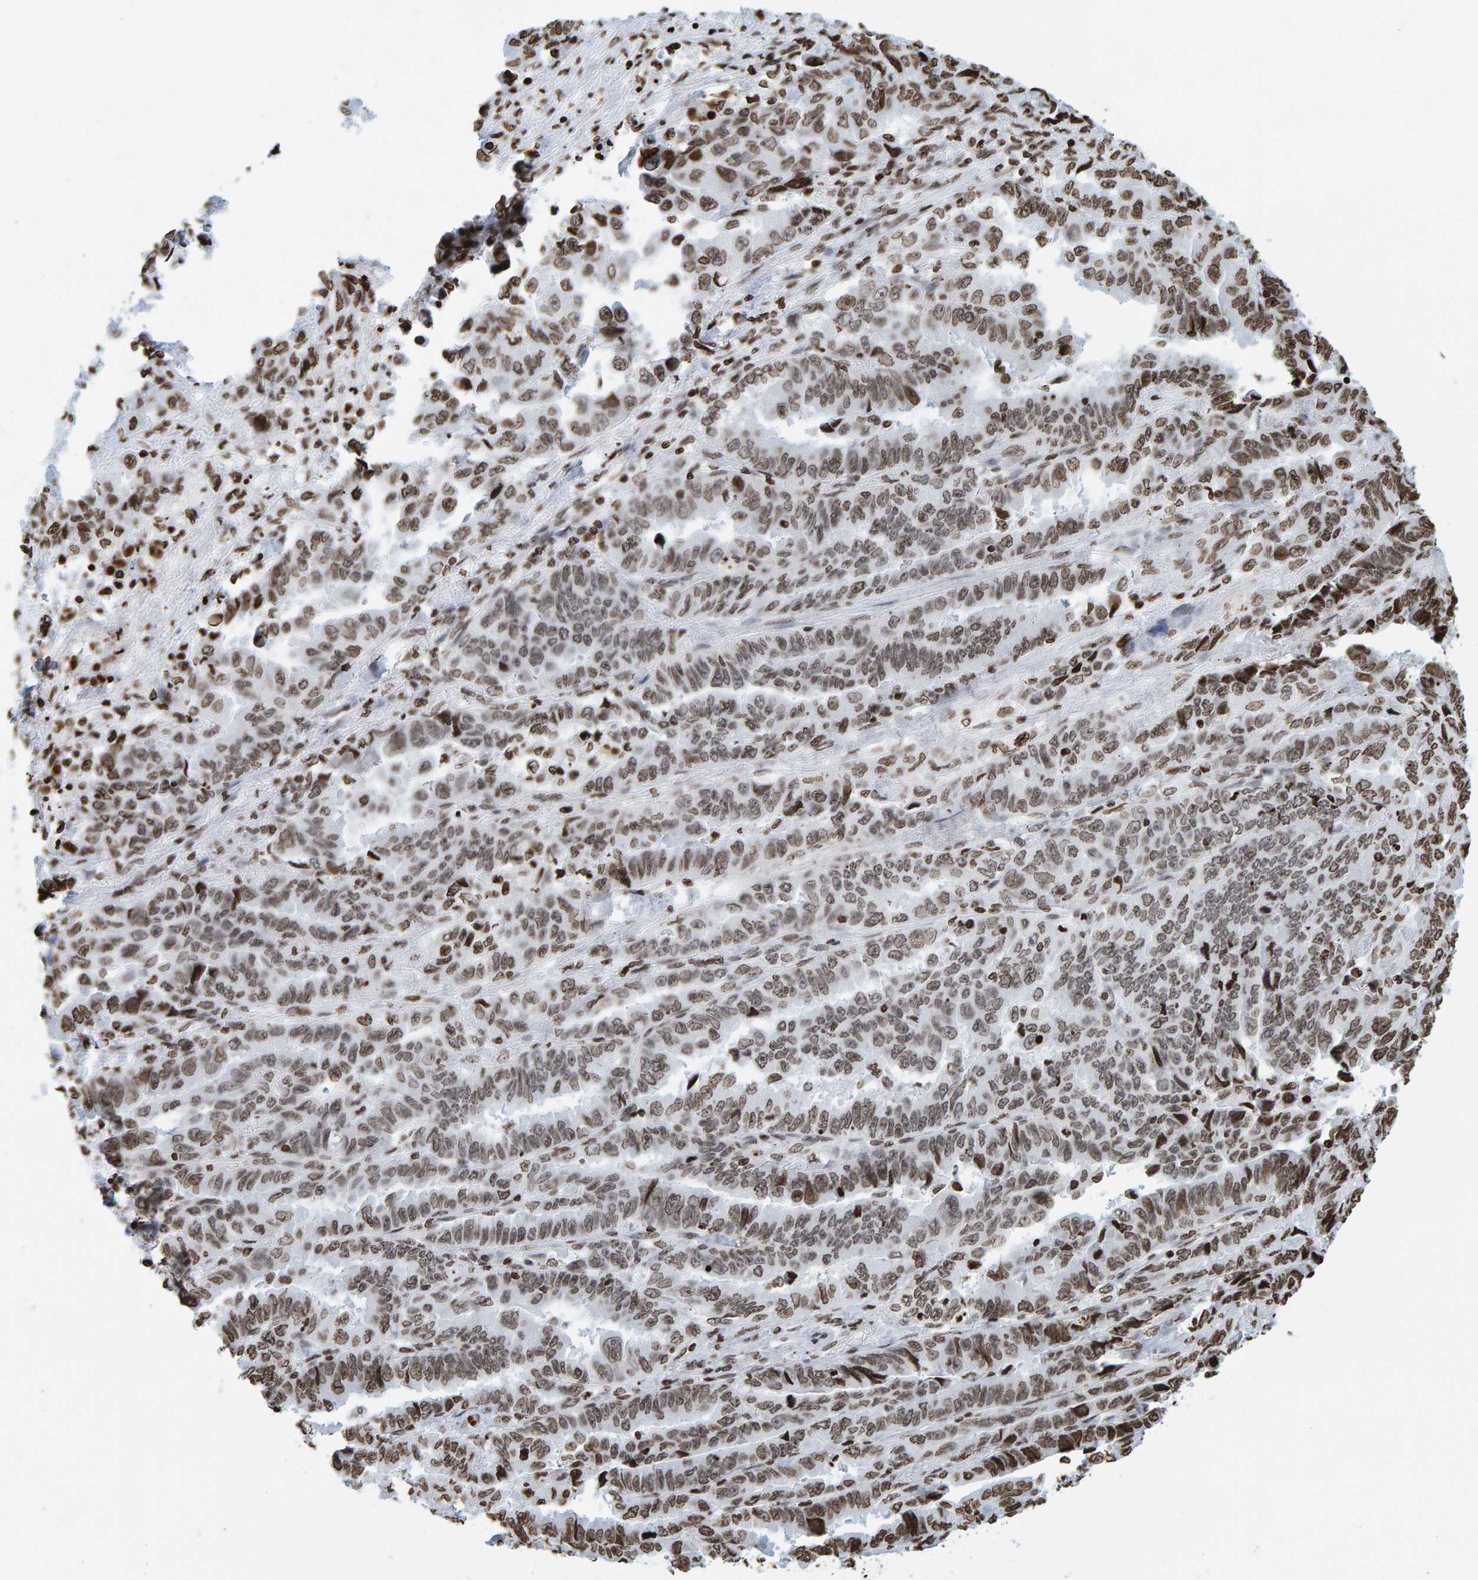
{"staining": {"intensity": "moderate", "quantity": ">75%", "location": "cytoplasmic/membranous,nuclear"}, "tissue": "lung cancer", "cell_type": "Tumor cells", "image_type": "cancer", "snomed": [{"axis": "morphology", "description": "Adenocarcinoma, NOS"}, {"axis": "topography", "description": "Lung"}], "caption": "Moderate cytoplasmic/membranous and nuclear expression is identified in approximately >75% of tumor cells in lung cancer (adenocarcinoma).", "gene": "BRF2", "patient": {"sex": "female", "age": 51}}